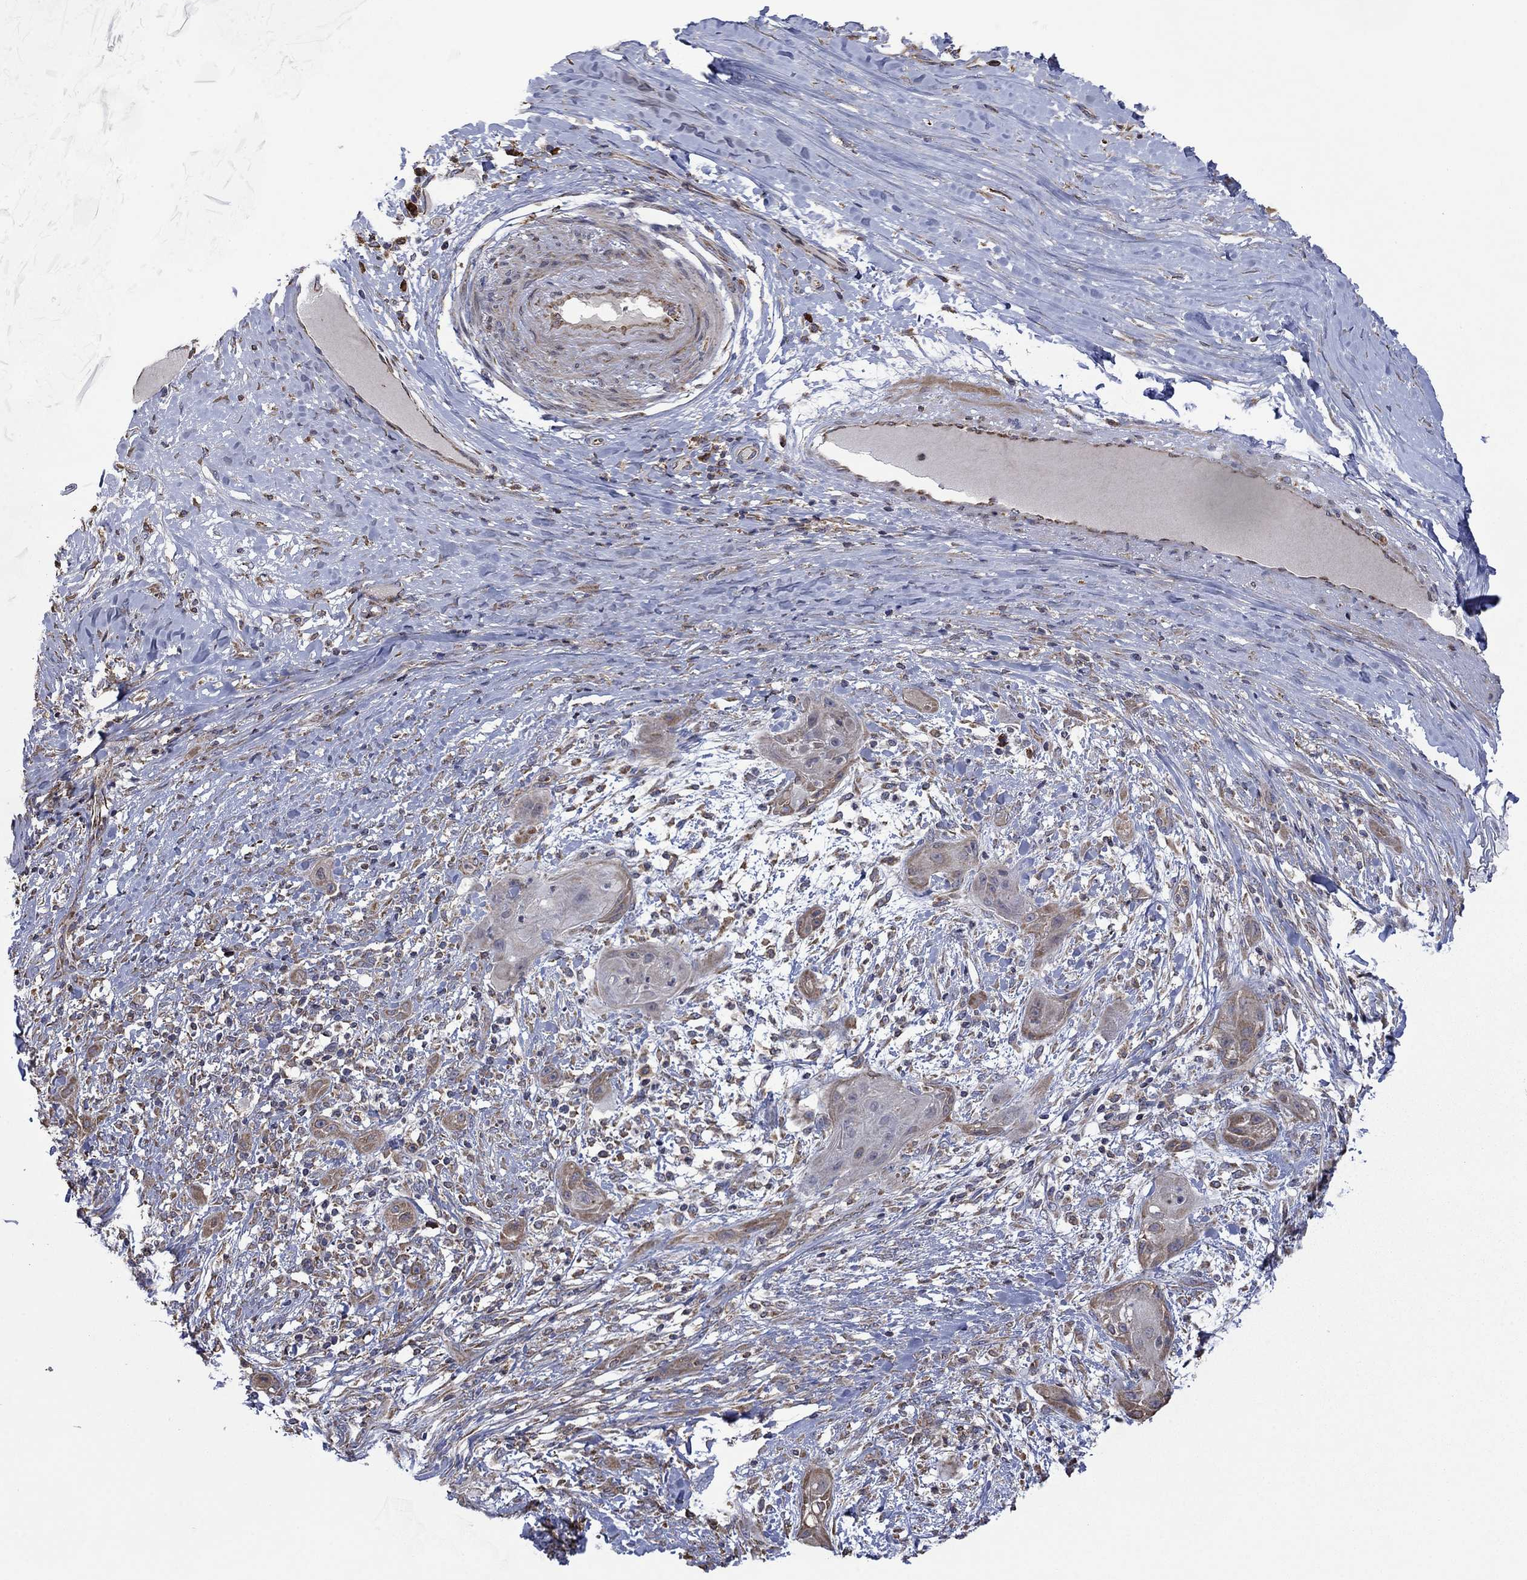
{"staining": {"intensity": "weak", "quantity": "25%-75%", "location": "cytoplasmic/membranous"}, "tissue": "skin cancer", "cell_type": "Tumor cells", "image_type": "cancer", "snomed": [{"axis": "morphology", "description": "Squamous cell carcinoma, NOS"}, {"axis": "topography", "description": "Skin"}], "caption": "Protein staining reveals weak cytoplasmic/membranous positivity in about 25%-75% of tumor cells in skin cancer.", "gene": "FURIN", "patient": {"sex": "male", "age": 62}}